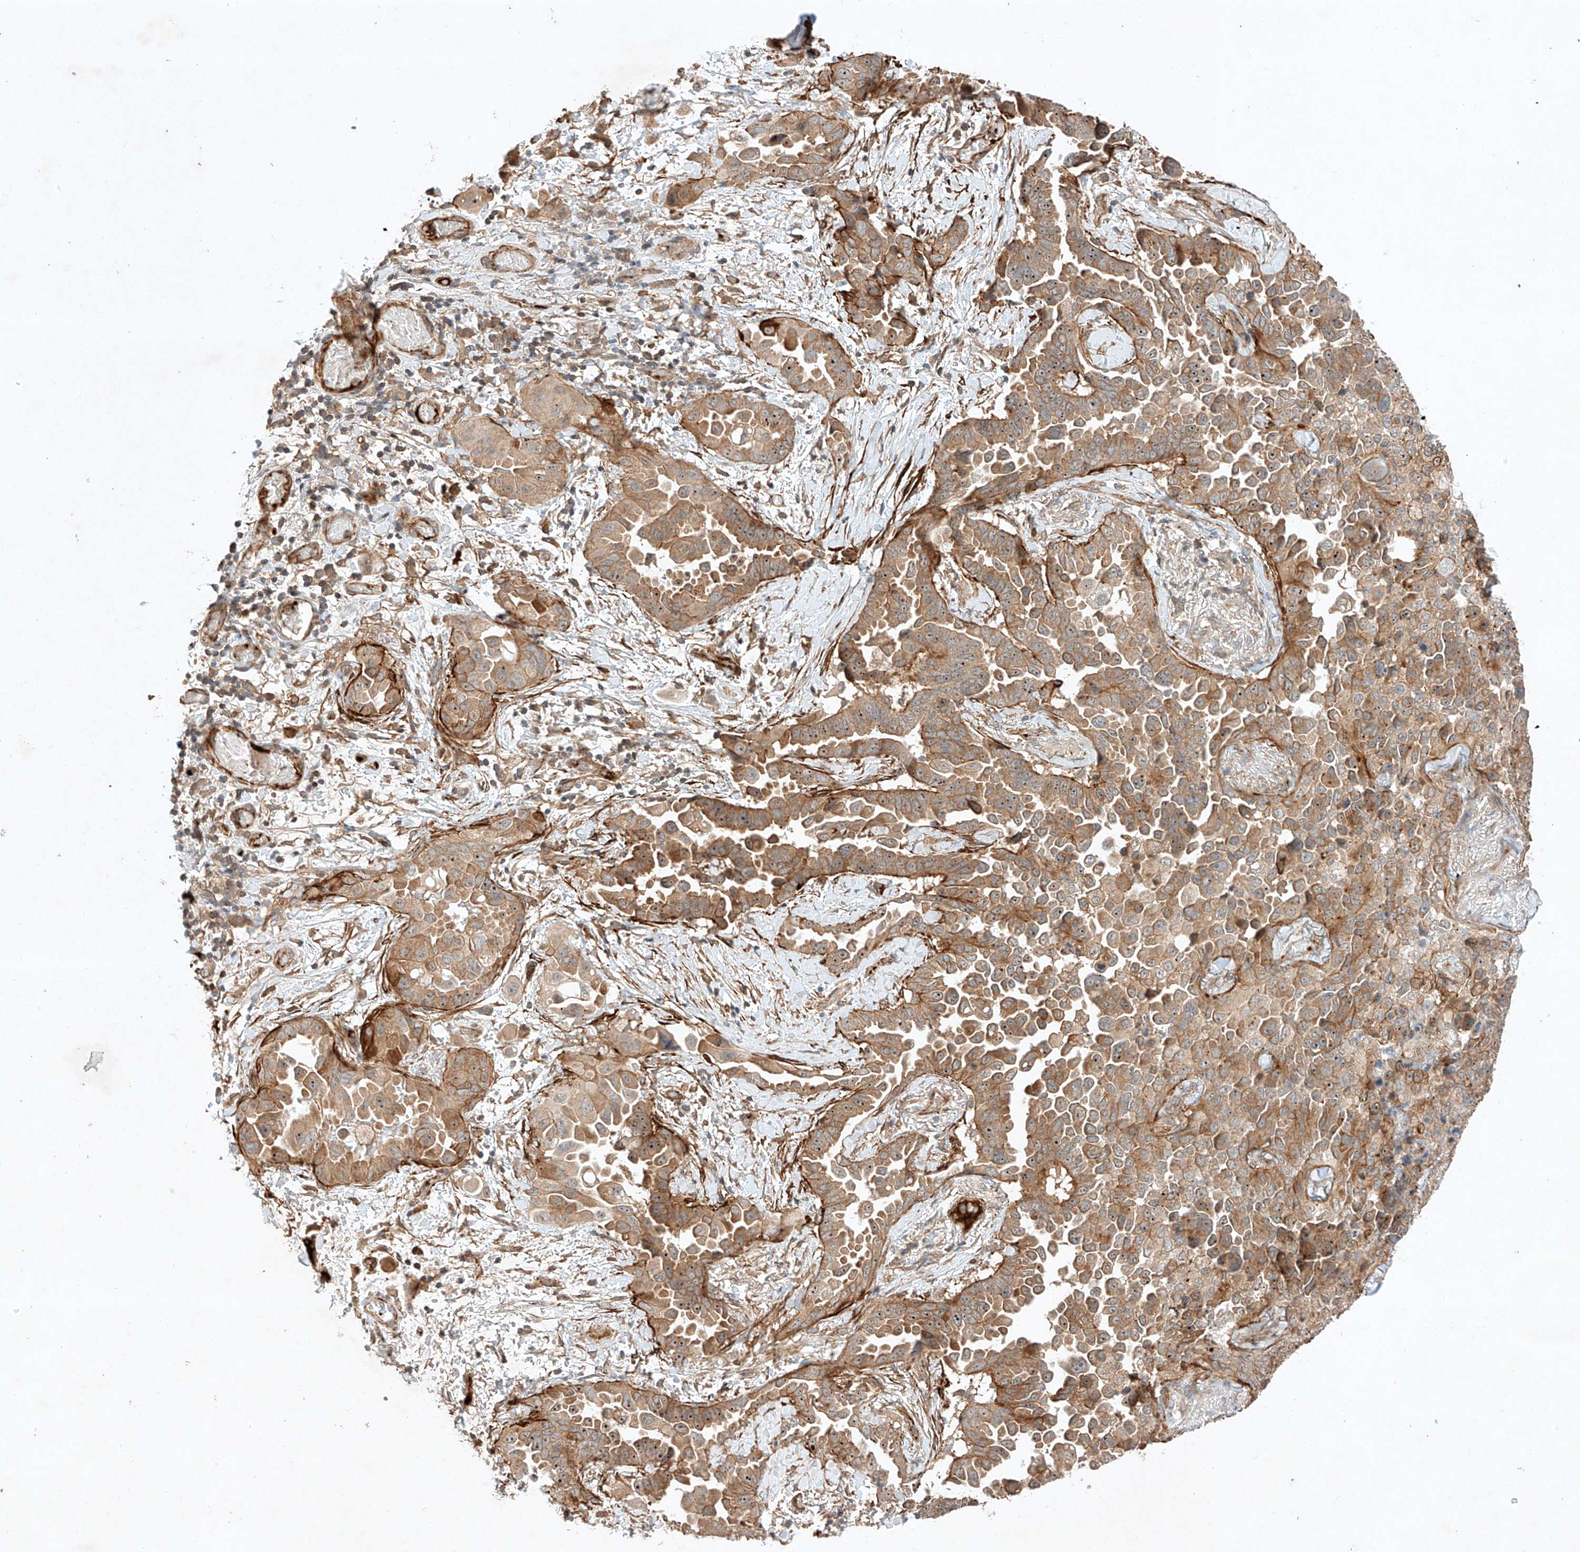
{"staining": {"intensity": "moderate", "quantity": ">75%", "location": "cytoplasmic/membranous,nuclear"}, "tissue": "lung cancer", "cell_type": "Tumor cells", "image_type": "cancer", "snomed": [{"axis": "morphology", "description": "Adenocarcinoma, NOS"}, {"axis": "topography", "description": "Lung"}], "caption": "Immunohistochemical staining of human adenocarcinoma (lung) reveals medium levels of moderate cytoplasmic/membranous and nuclear staining in approximately >75% of tumor cells. (Stains: DAB in brown, nuclei in blue, Microscopy: brightfield microscopy at high magnification).", "gene": "ARHGAP33", "patient": {"sex": "female", "age": 67}}